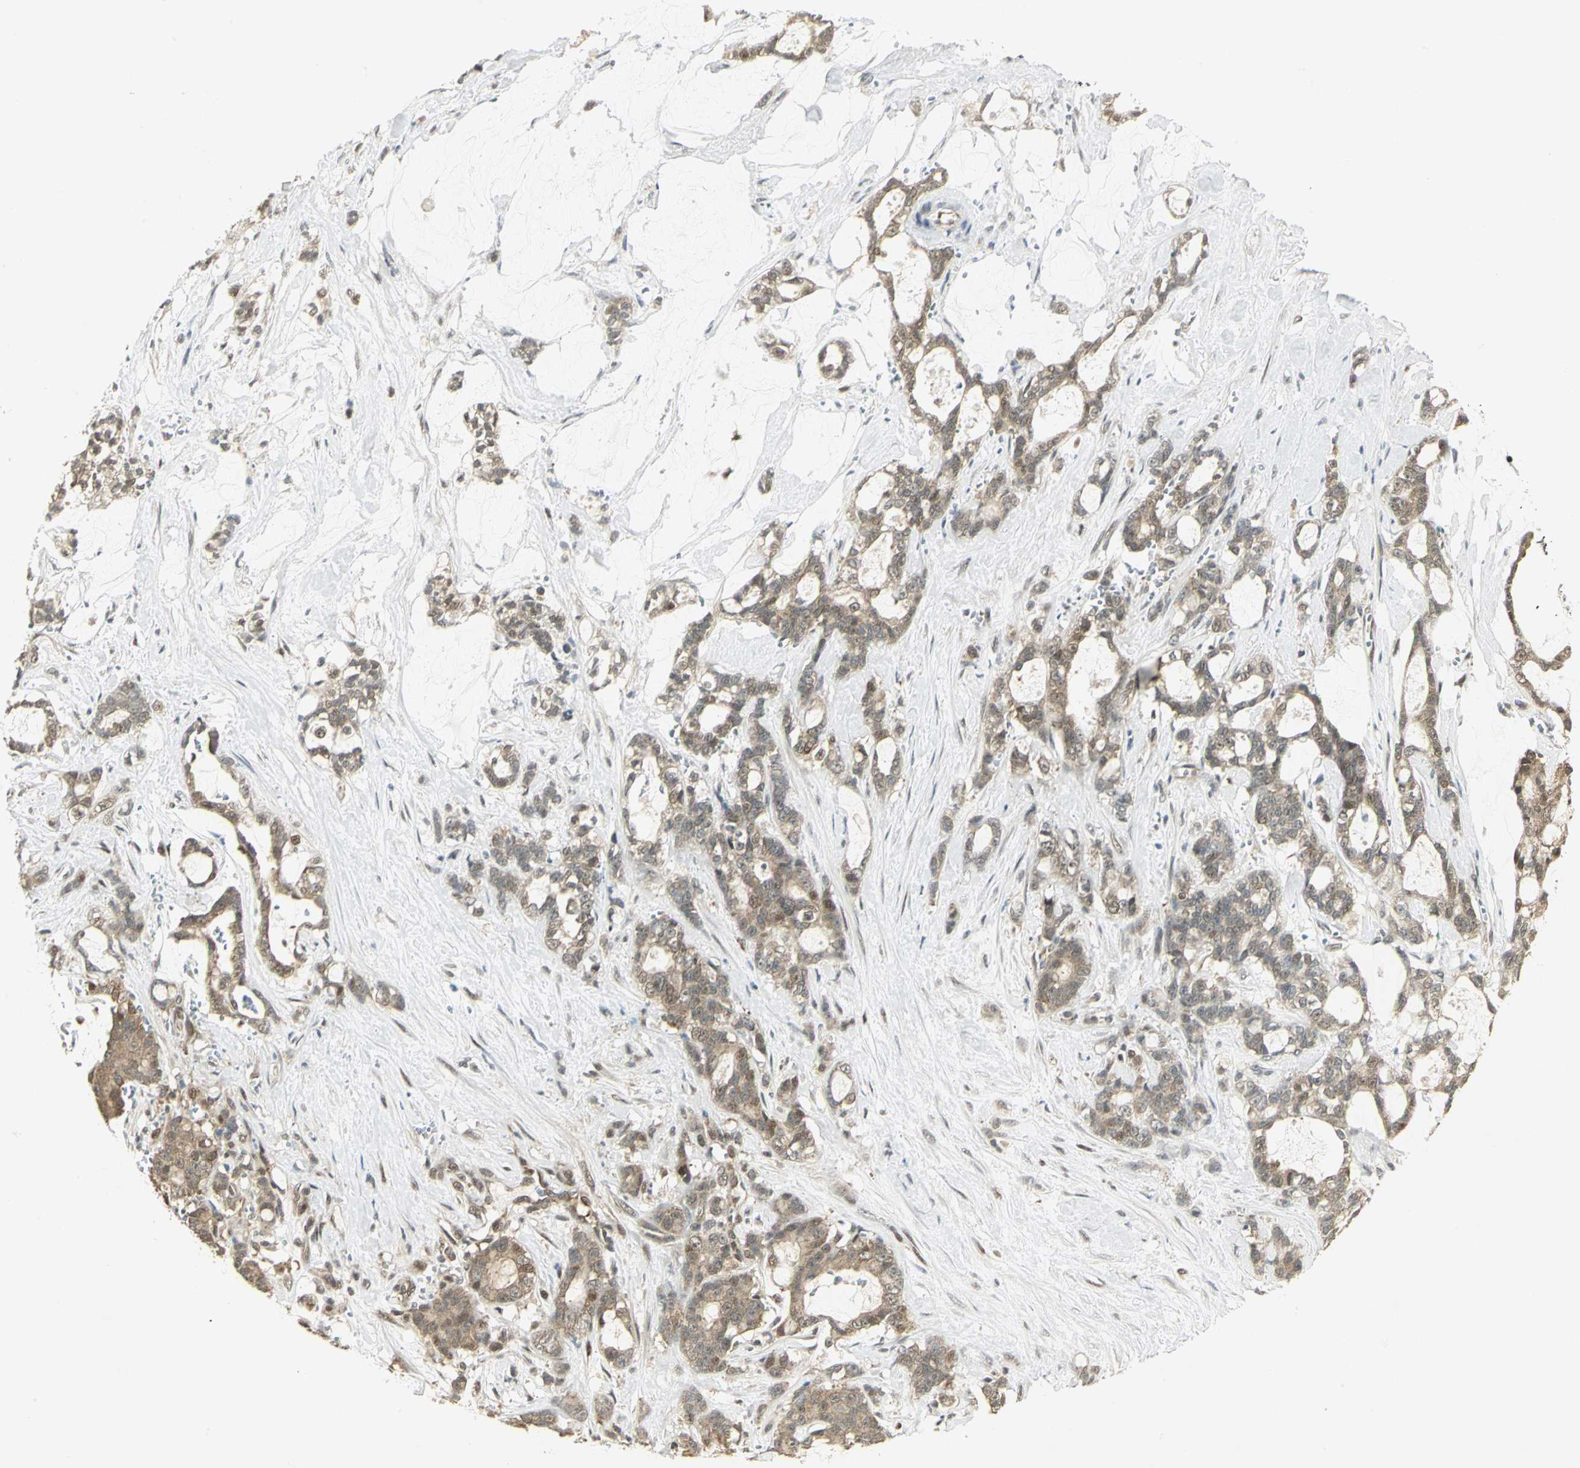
{"staining": {"intensity": "moderate", "quantity": ">75%", "location": "cytoplasmic/membranous"}, "tissue": "pancreatic cancer", "cell_type": "Tumor cells", "image_type": "cancer", "snomed": [{"axis": "morphology", "description": "Adenocarcinoma, NOS"}, {"axis": "topography", "description": "Pancreas"}], "caption": "Immunohistochemistry (IHC) of adenocarcinoma (pancreatic) reveals medium levels of moderate cytoplasmic/membranous staining in about >75% of tumor cells. (DAB IHC with brightfield microscopy, high magnification).", "gene": "PSMC4", "patient": {"sex": "female", "age": 73}}